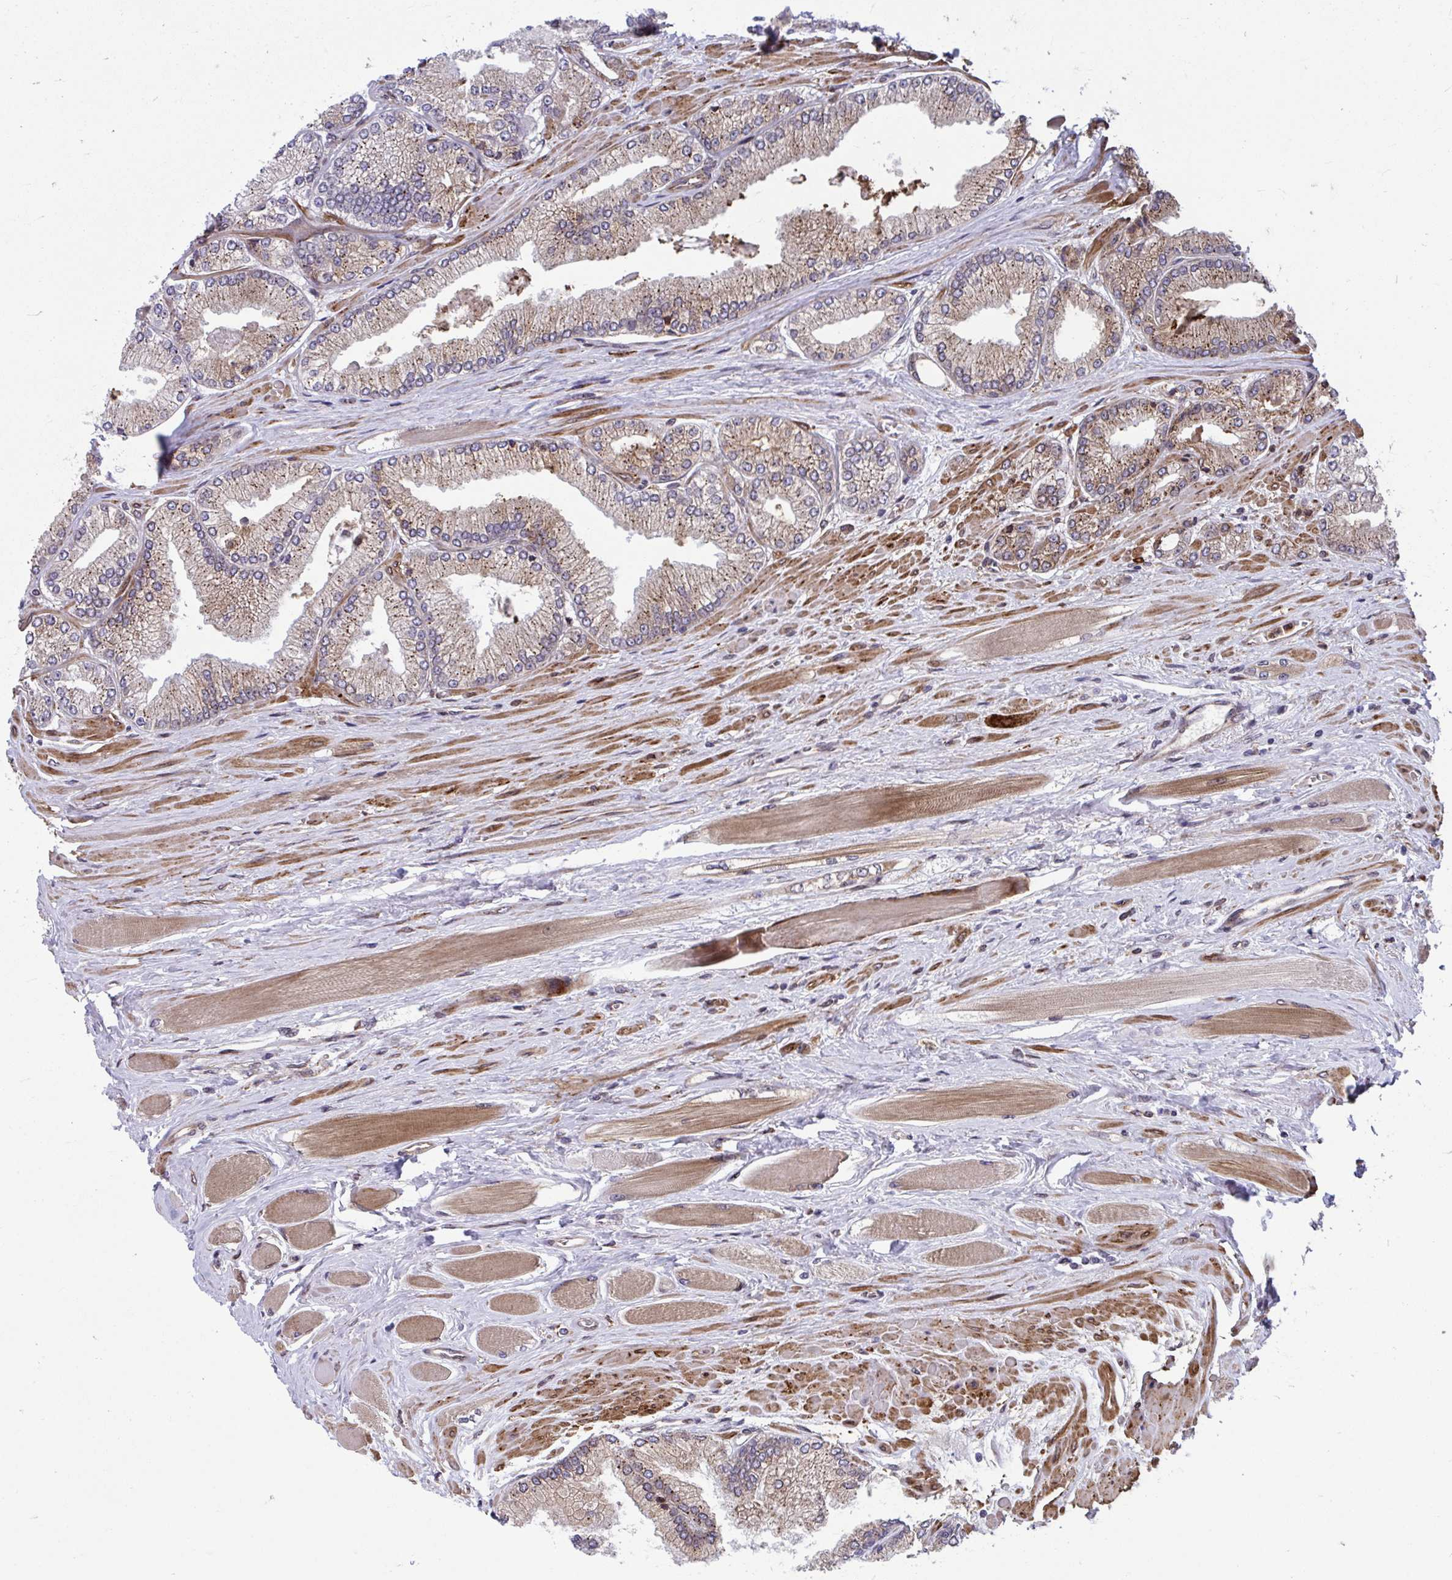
{"staining": {"intensity": "weak", "quantity": "25%-75%", "location": "cytoplasmic/membranous"}, "tissue": "prostate cancer", "cell_type": "Tumor cells", "image_type": "cancer", "snomed": [{"axis": "morphology", "description": "Adenocarcinoma, Low grade"}, {"axis": "topography", "description": "Prostate"}], "caption": "DAB immunohistochemical staining of human adenocarcinoma (low-grade) (prostate) demonstrates weak cytoplasmic/membranous protein expression in approximately 25%-75% of tumor cells.", "gene": "STIM2", "patient": {"sex": "male", "age": 67}}